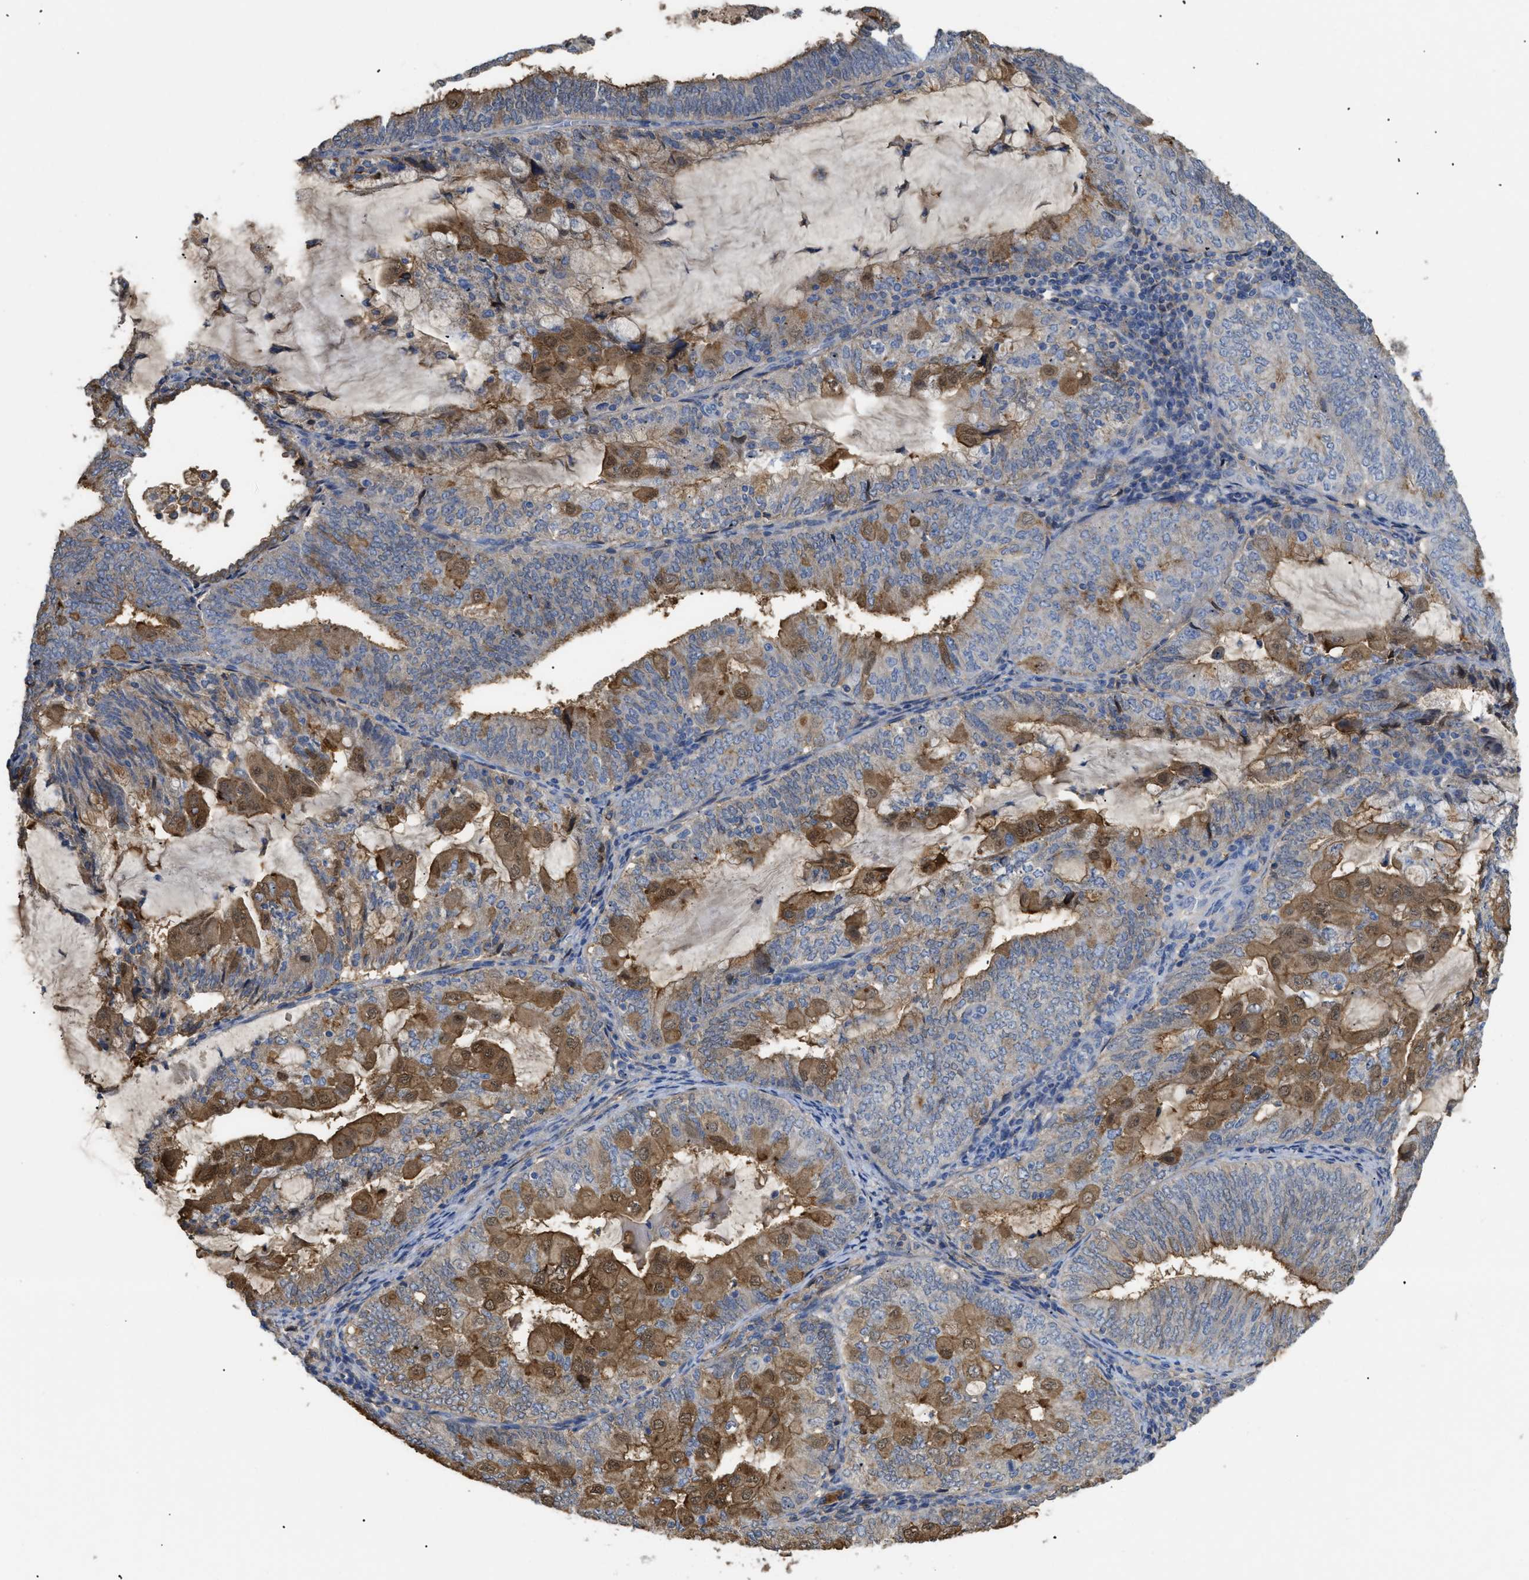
{"staining": {"intensity": "moderate", "quantity": "25%-75%", "location": "cytoplasmic/membranous,nuclear"}, "tissue": "endometrial cancer", "cell_type": "Tumor cells", "image_type": "cancer", "snomed": [{"axis": "morphology", "description": "Adenocarcinoma, NOS"}, {"axis": "topography", "description": "Endometrium"}], "caption": "A brown stain highlights moderate cytoplasmic/membranous and nuclear positivity of a protein in human adenocarcinoma (endometrial) tumor cells. The staining was performed using DAB (3,3'-diaminobenzidine), with brown indicating positive protein expression. Nuclei are stained blue with hematoxylin.", "gene": "ANXA4", "patient": {"sex": "female", "age": 81}}